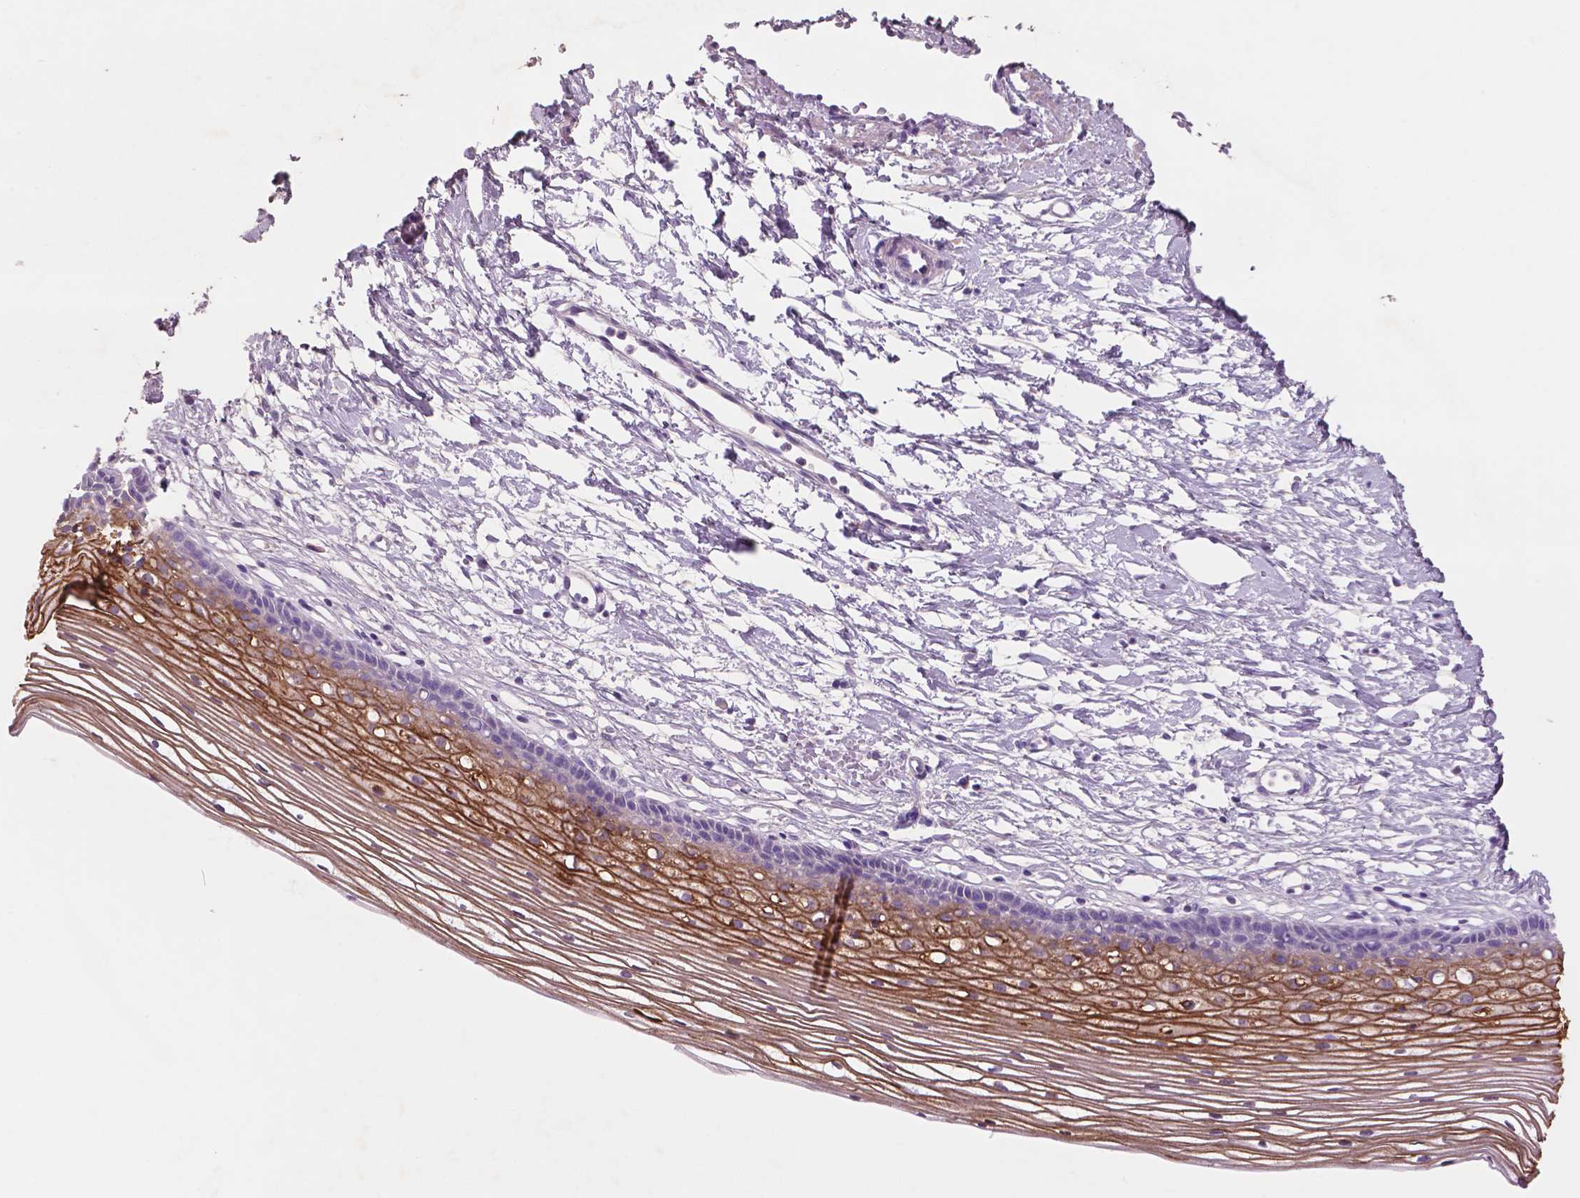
{"staining": {"intensity": "negative", "quantity": "none", "location": "none"}, "tissue": "cervix", "cell_type": "Glandular cells", "image_type": "normal", "snomed": [{"axis": "morphology", "description": "Normal tissue, NOS"}, {"axis": "topography", "description": "Cervix"}], "caption": "The photomicrograph displays no staining of glandular cells in unremarkable cervix. The staining was performed using DAB to visualize the protein expression in brown, while the nuclei were stained in blue with hematoxylin (Magnification: 20x).", "gene": "SBSN", "patient": {"sex": "female", "age": 40}}